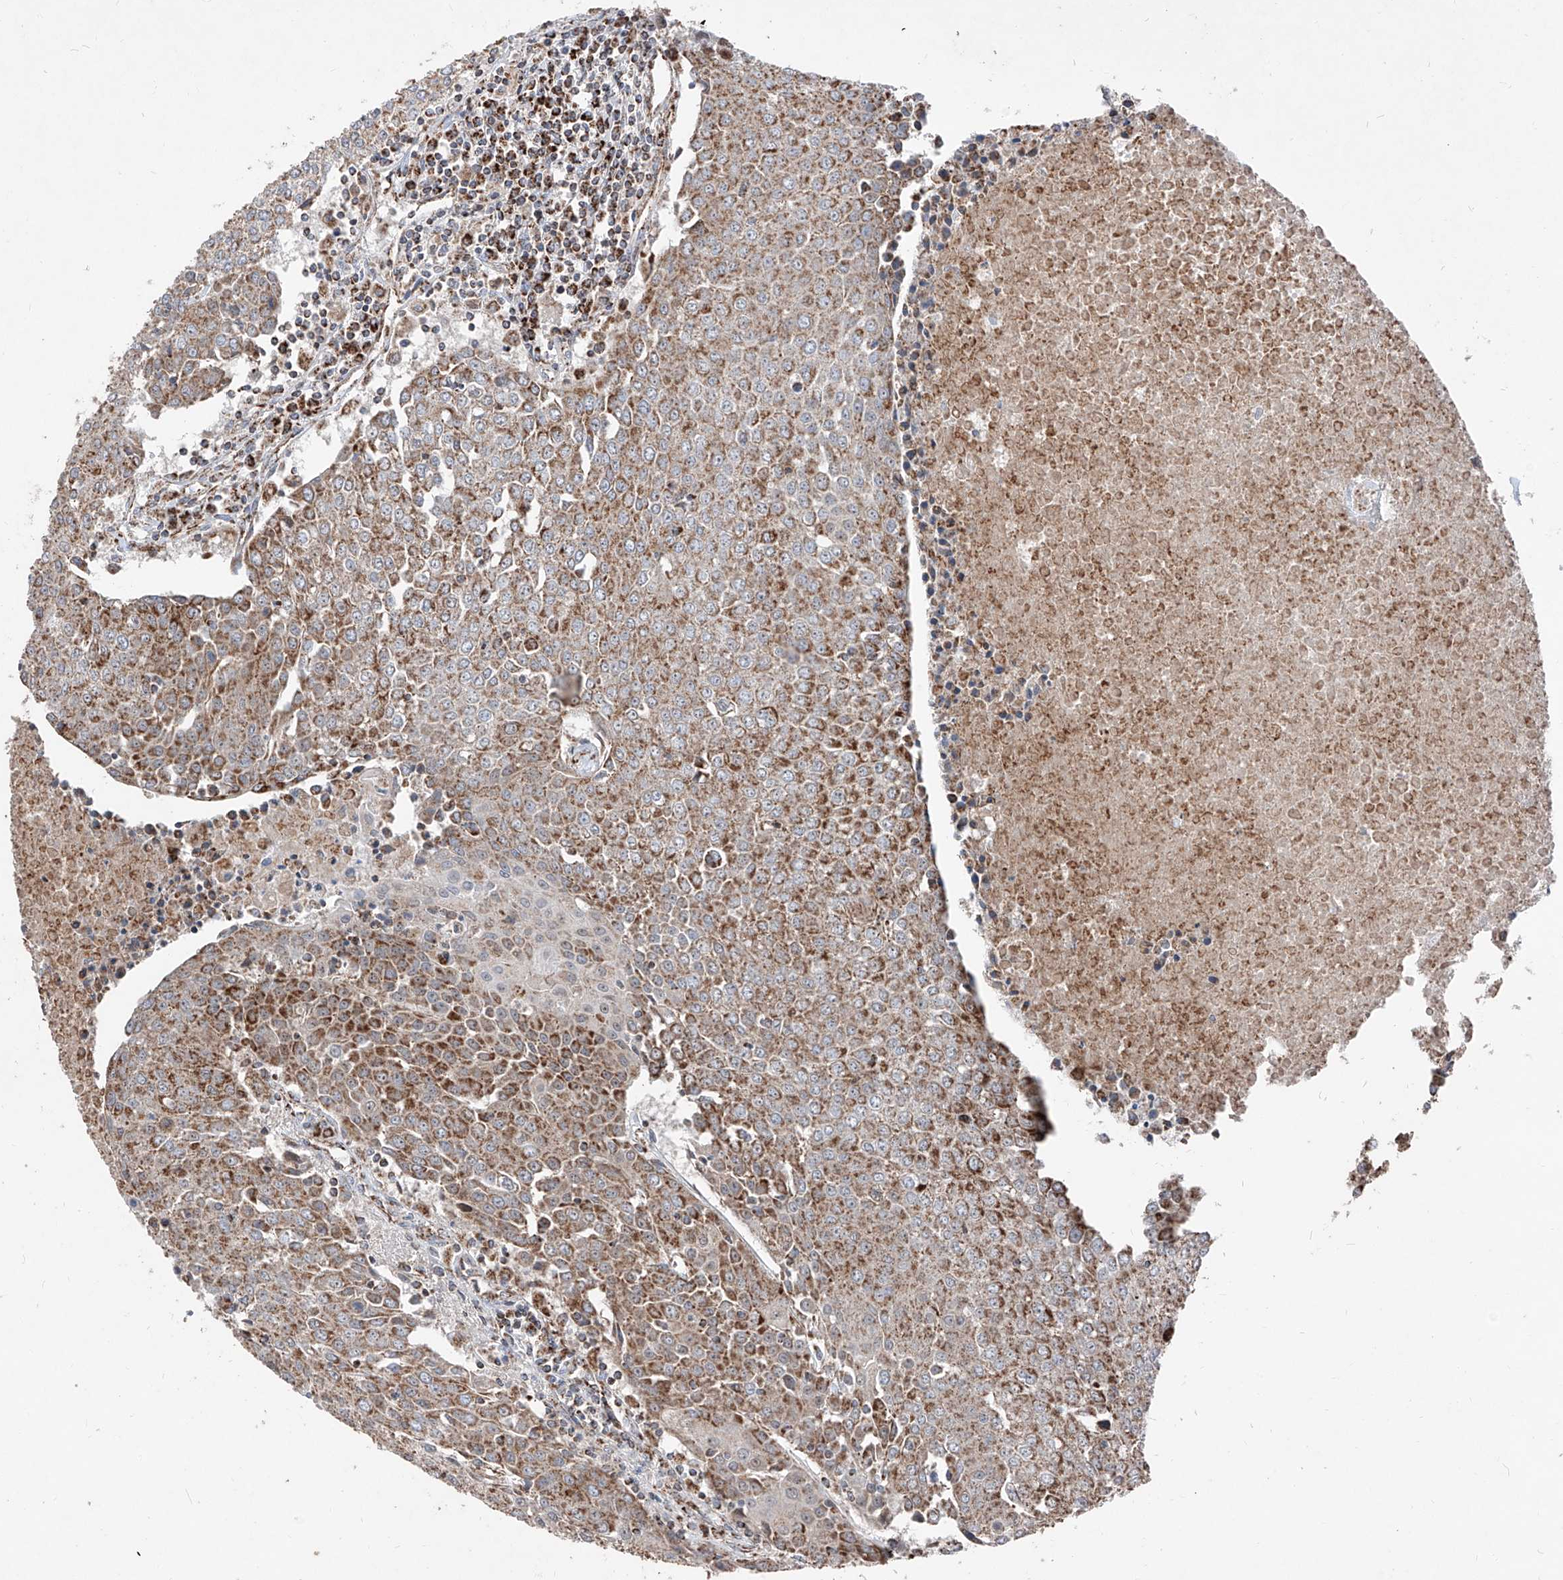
{"staining": {"intensity": "moderate", "quantity": ">75%", "location": "cytoplasmic/membranous"}, "tissue": "urothelial cancer", "cell_type": "Tumor cells", "image_type": "cancer", "snomed": [{"axis": "morphology", "description": "Urothelial carcinoma, High grade"}, {"axis": "topography", "description": "Urinary bladder"}], "caption": "Brown immunohistochemical staining in human urothelial carcinoma (high-grade) shows moderate cytoplasmic/membranous expression in approximately >75% of tumor cells.", "gene": "NDUFB3", "patient": {"sex": "female", "age": 85}}